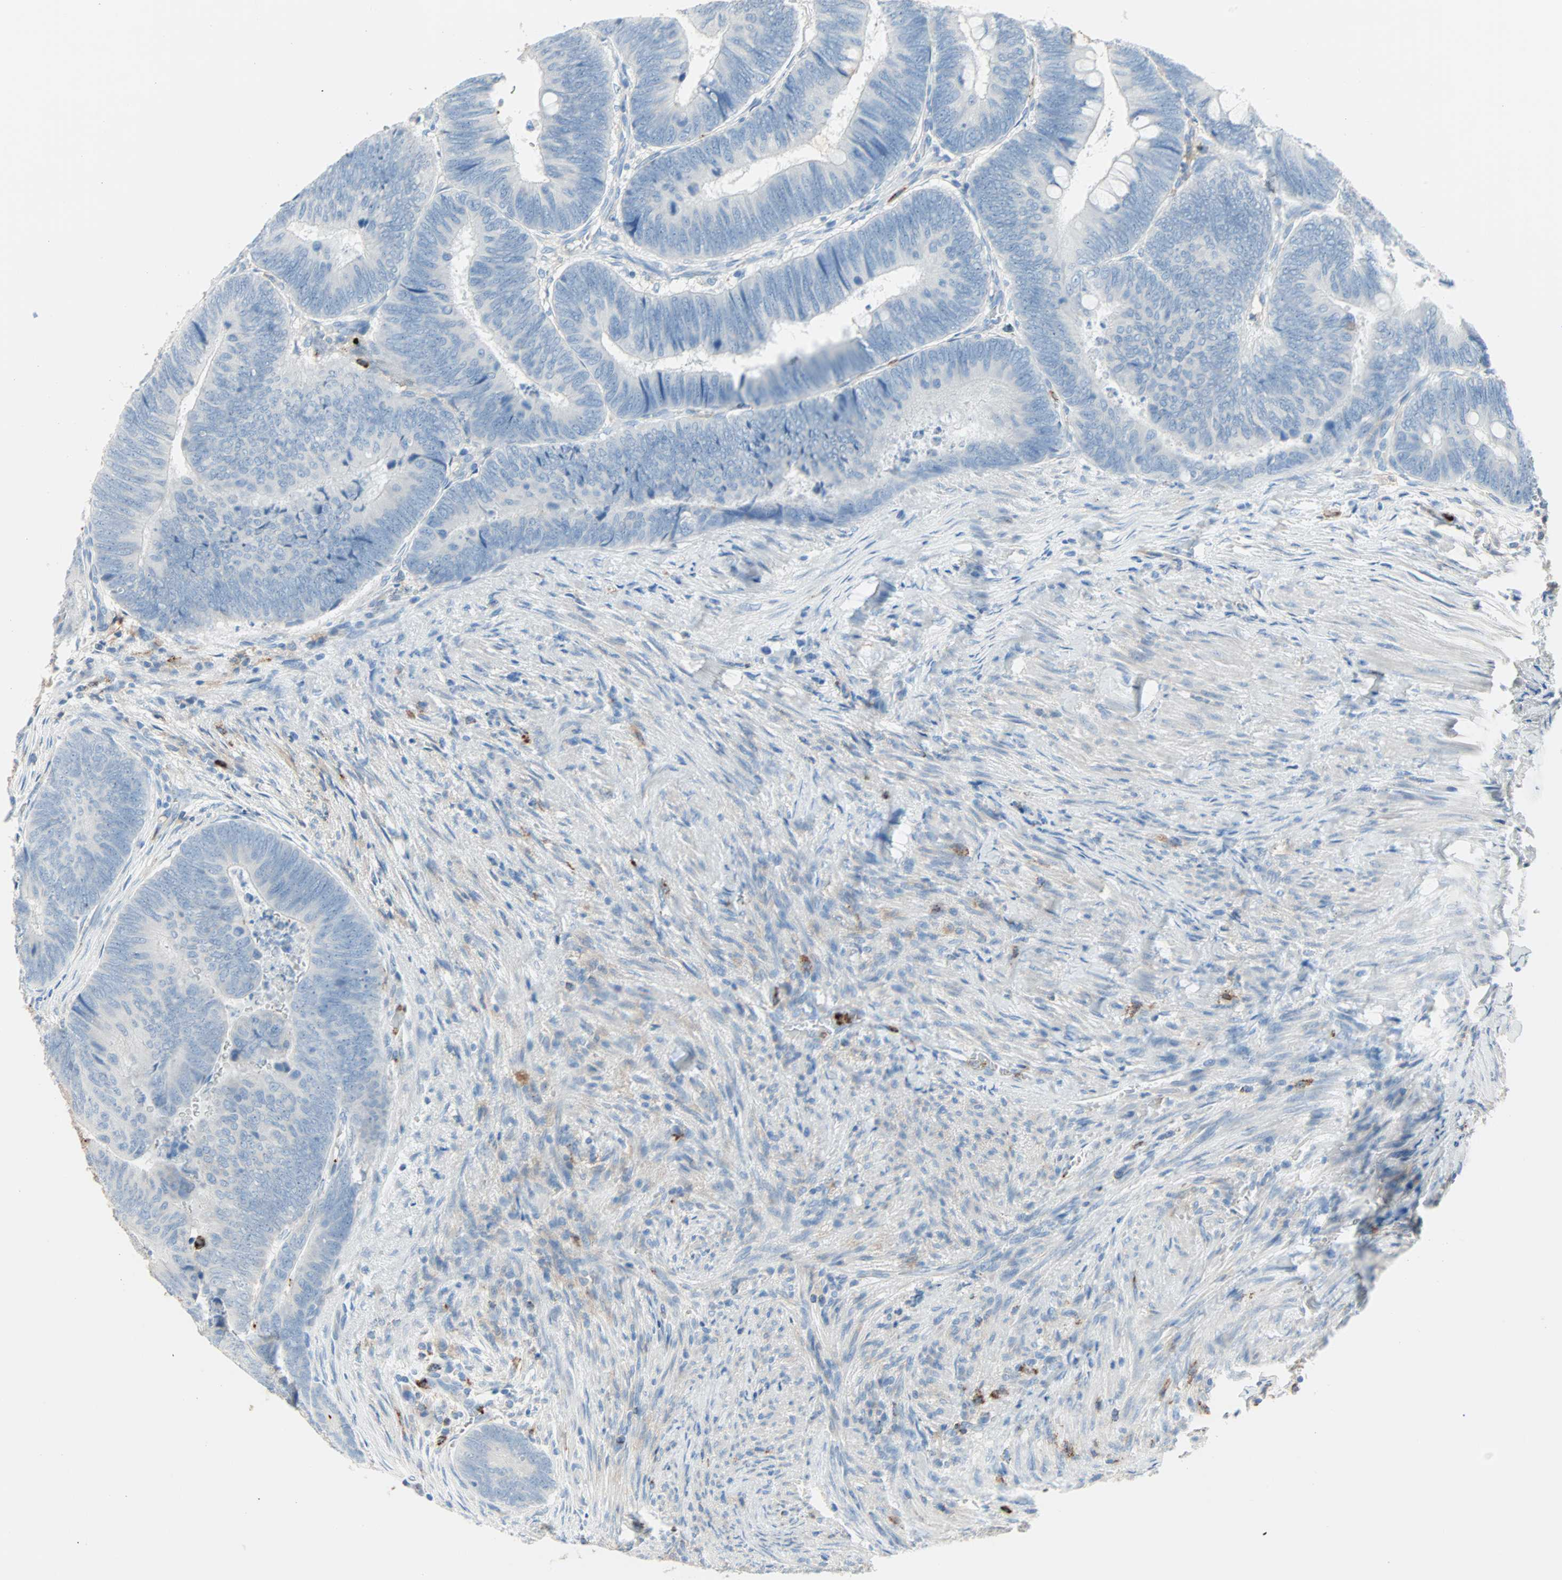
{"staining": {"intensity": "negative", "quantity": "none", "location": "none"}, "tissue": "colorectal cancer", "cell_type": "Tumor cells", "image_type": "cancer", "snomed": [{"axis": "morphology", "description": "Normal tissue, NOS"}, {"axis": "morphology", "description": "Adenocarcinoma, NOS"}, {"axis": "topography", "description": "Rectum"}, {"axis": "topography", "description": "Peripheral nerve tissue"}], "caption": "Human colorectal cancer stained for a protein using immunohistochemistry (IHC) displays no staining in tumor cells.", "gene": "CLEC4A", "patient": {"sex": "male", "age": 92}}